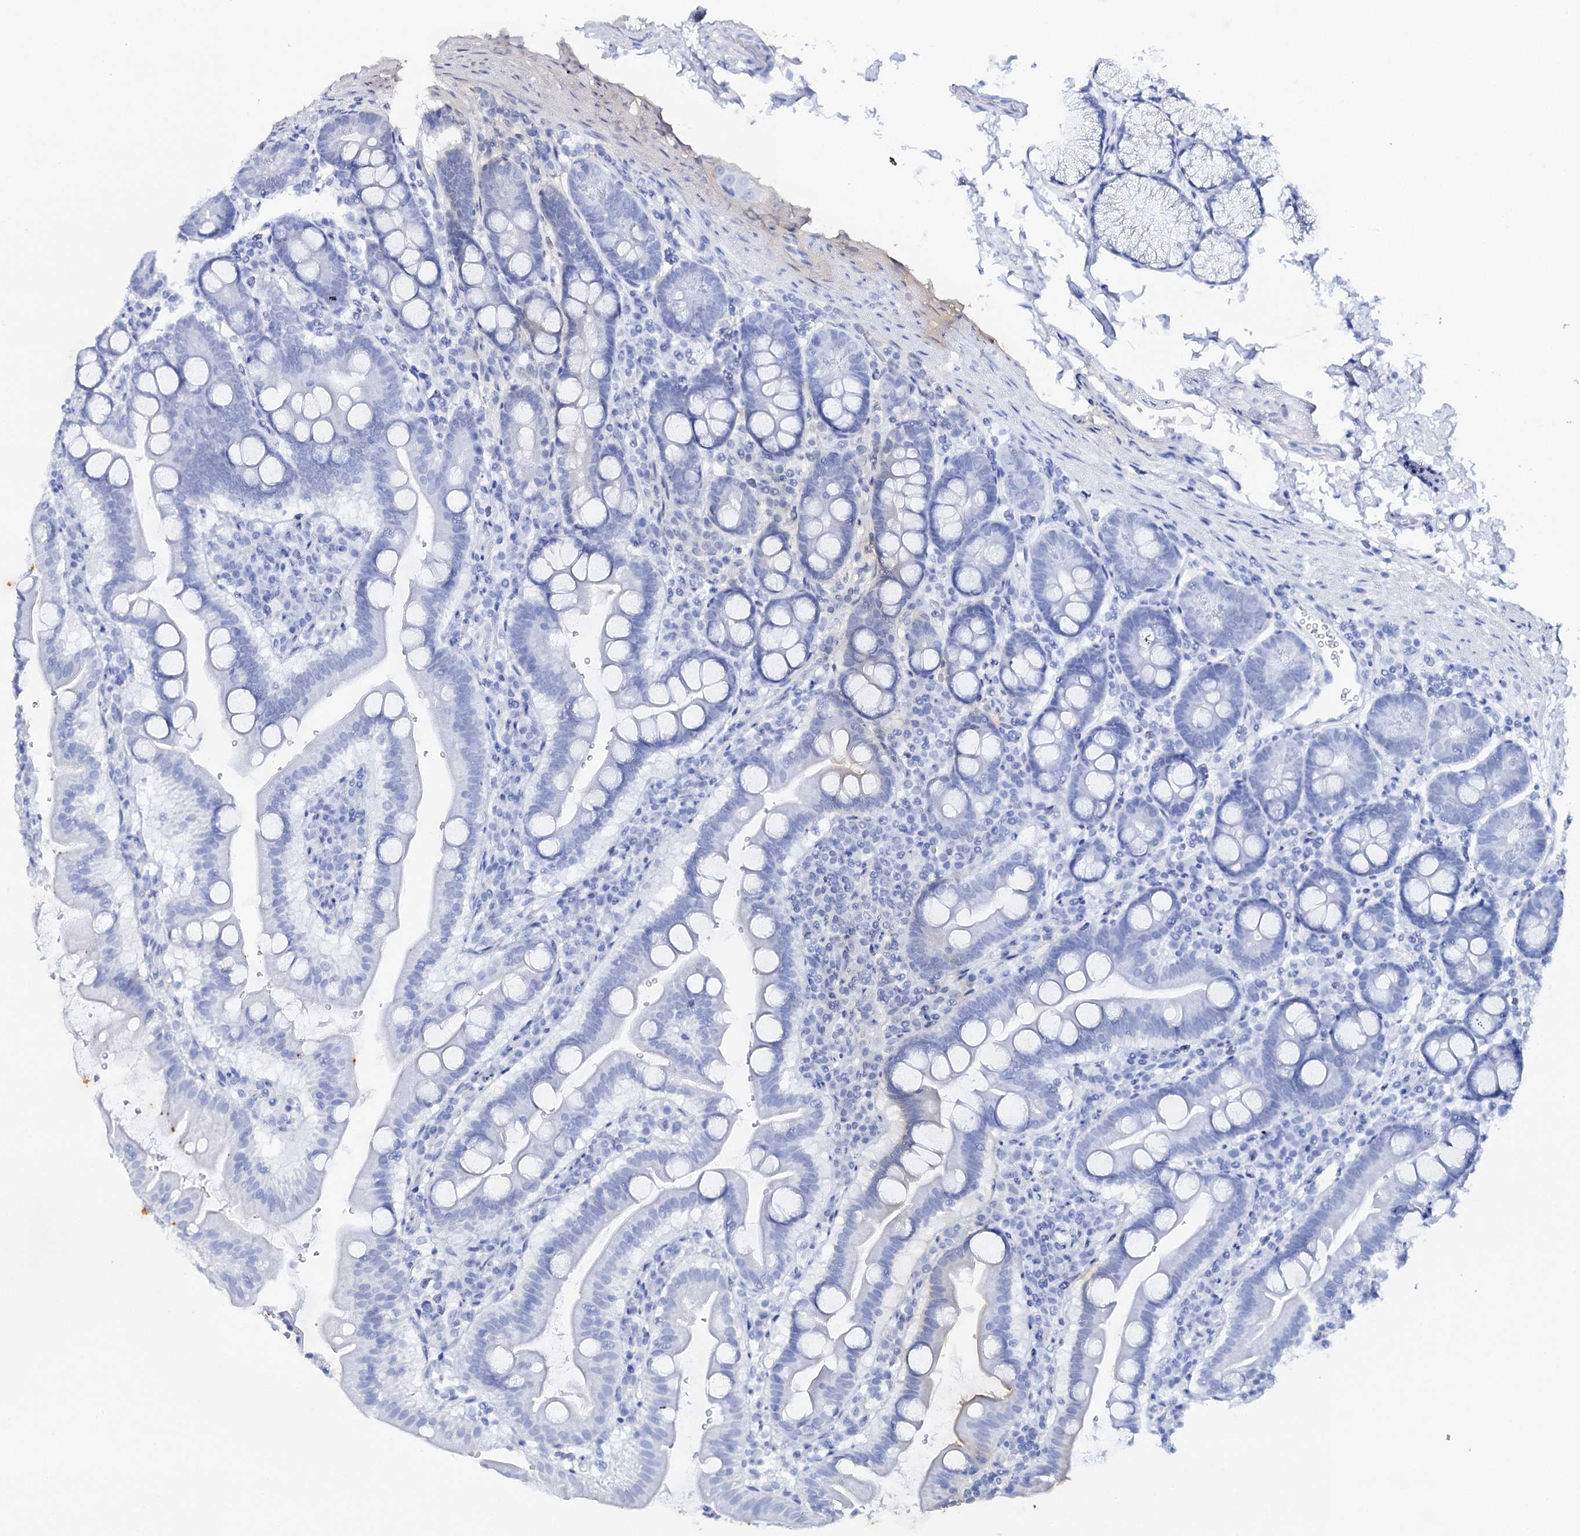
{"staining": {"intensity": "negative", "quantity": "none", "location": "none"}, "tissue": "duodenum", "cell_type": "Glandular cells", "image_type": "normal", "snomed": [{"axis": "morphology", "description": "Normal tissue, NOS"}, {"axis": "morphology", "description": "Adenocarcinoma, NOS"}, {"axis": "topography", "description": "Pancreas"}, {"axis": "topography", "description": "Duodenum"}], "caption": "Protein analysis of normal duodenum reveals no significant positivity in glandular cells. The staining was performed using DAB to visualize the protein expression in brown, while the nuclei were stained in blue with hematoxylin (Magnification: 20x).", "gene": "CSN3", "patient": {"sex": "male", "age": 50}}